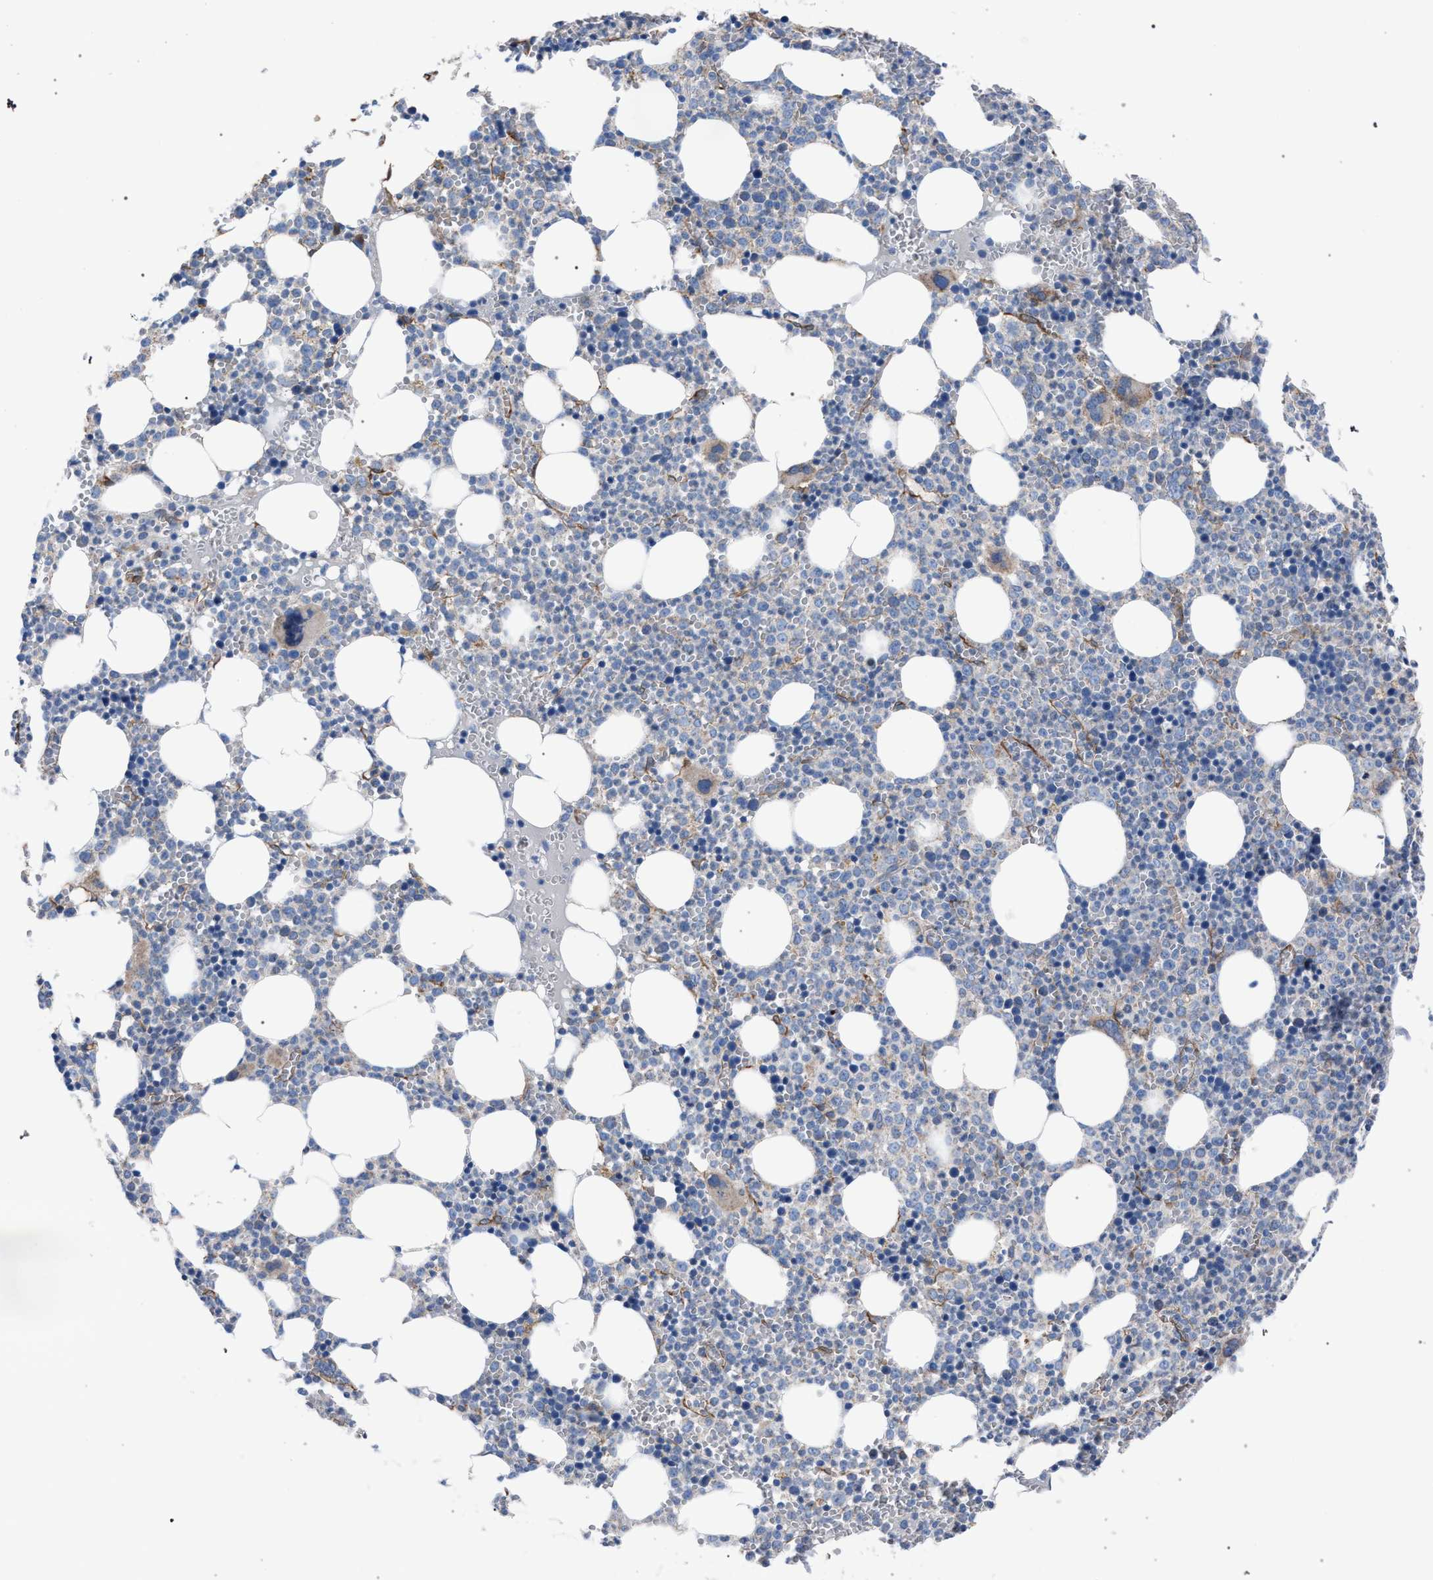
{"staining": {"intensity": "moderate", "quantity": "<25%", "location": "cytoplasmic/membranous"}, "tissue": "bone marrow", "cell_type": "Hematopoietic cells", "image_type": "normal", "snomed": [{"axis": "morphology", "description": "Normal tissue, NOS"}, {"axis": "morphology", "description": "Inflammation, NOS"}, {"axis": "topography", "description": "Bone marrow"}], "caption": "Moderate cytoplasmic/membranous protein staining is present in approximately <25% of hematopoietic cells in bone marrow. (DAB = brown stain, brightfield microscopy at high magnification).", "gene": "HSD17B4", "patient": {"sex": "female", "age": 67}}